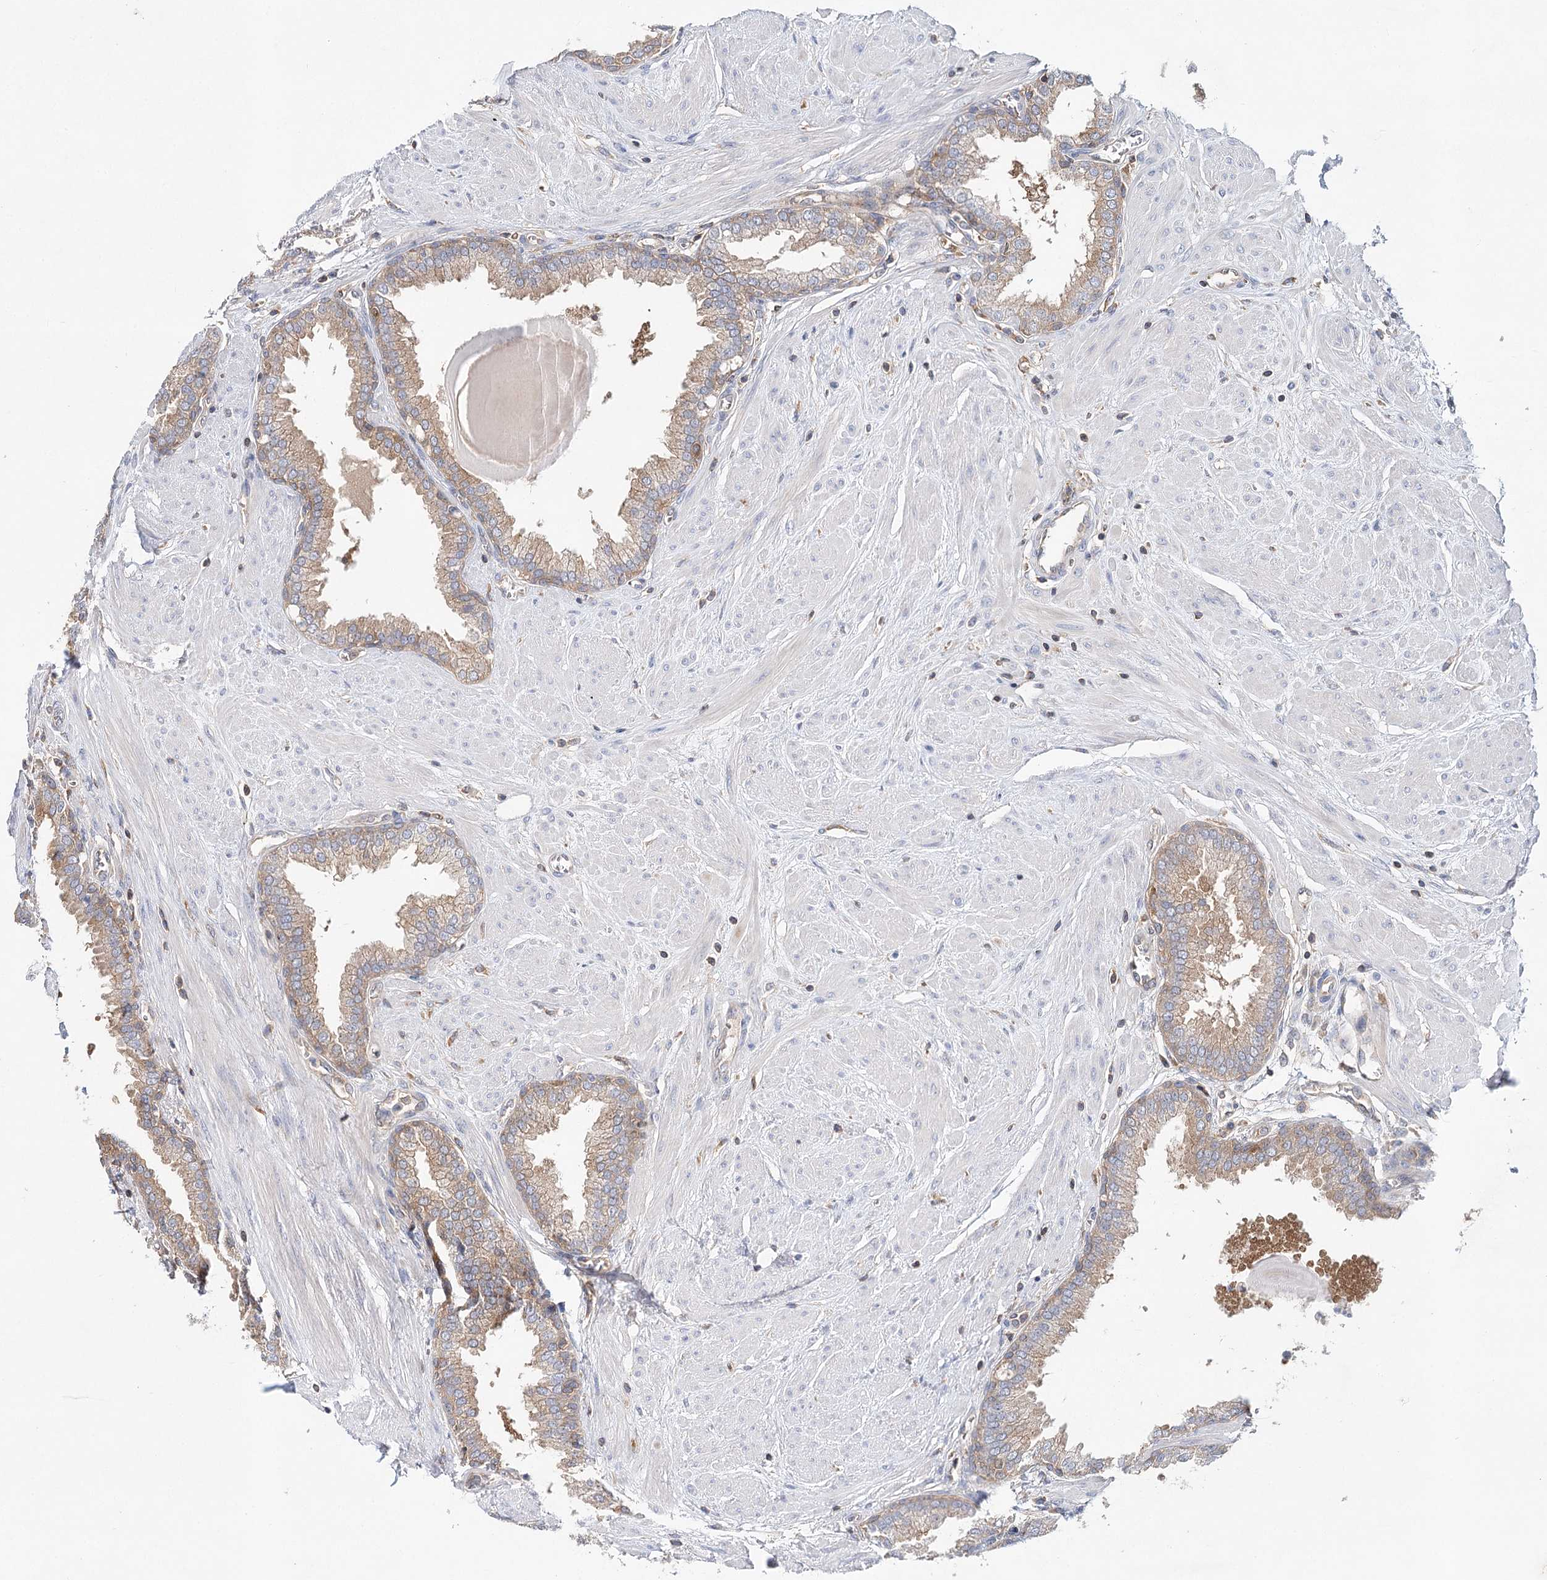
{"staining": {"intensity": "moderate", "quantity": ">75%", "location": "cytoplasmic/membranous"}, "tissue": "prostate", "cell_type": "Glandular cells", "image_type": "normal", "snomed": [{"axis": "morphology", "description": "Normal tissue, NOS"}, {"axis": "topography", "description": "Prostate"}], "caption": "Glandular cells show medium levels of moderate cytoplasmic/membranous staining in approximately >75% of cells in normal prostate. (DAB = brown stain, brightfield microscopy at high magnification).", "gene": "ABRAXAS2", "patient": {"sex": "male", "age": 51}}